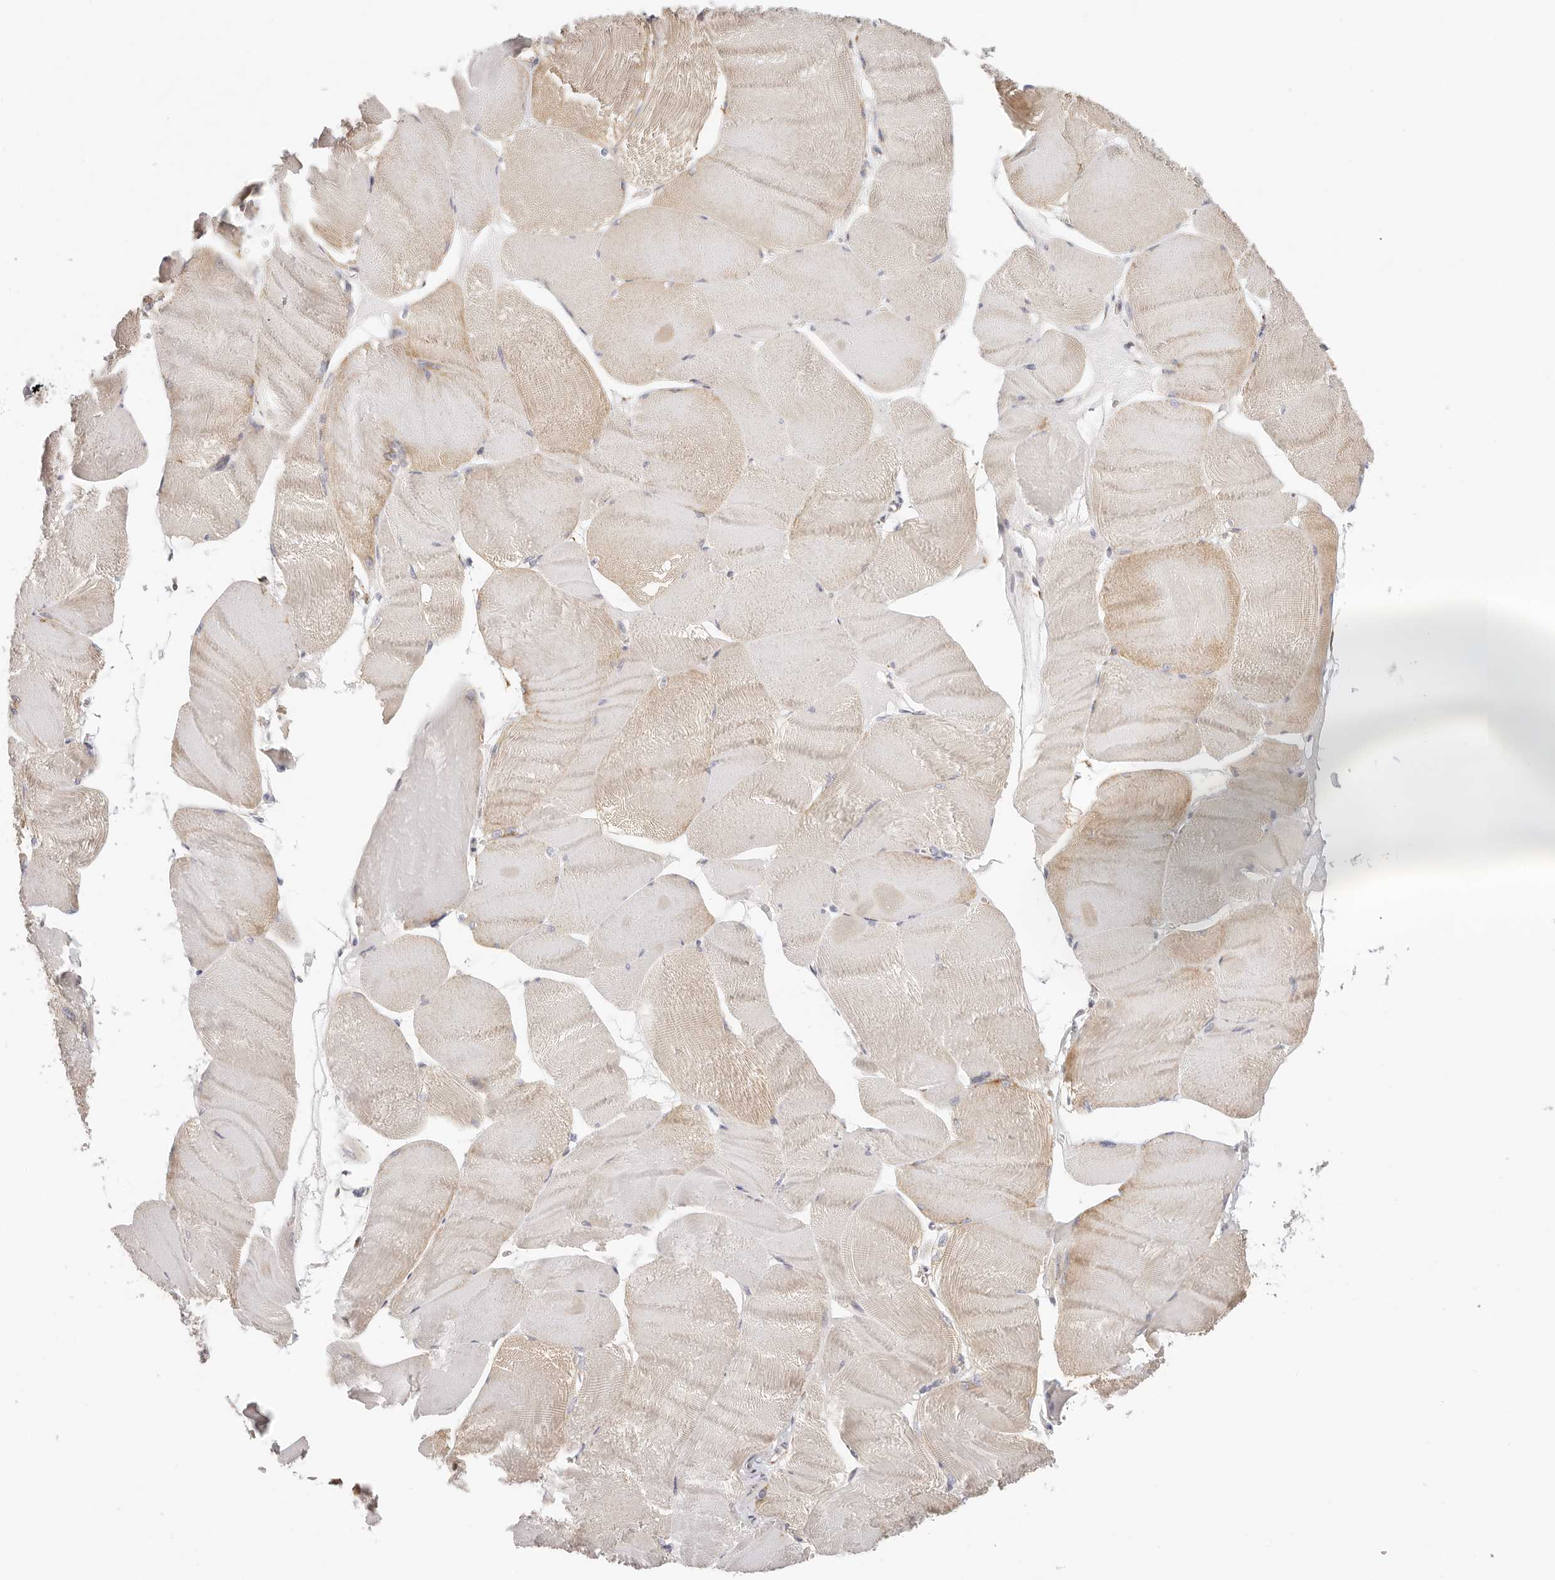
{"staining": {"intensity": "weak", "quantity": "25%-75%", "location": "cytoplasmic/membranous"}, "tissue": "skeletal muscle", "cell_type": "Myocytes", "image_type": "normal", "snomed": [{"axis": "morphology", "description": "Normal tissue, NOS"}, {"axis": "morphology", "description": "Basal cell carcinoma"}, {"axis": "topography", "description": "Skeletal muscle"}], "caption": "Immunohistochemical staining of benign human skeletal muscle displays weak cytoplasmic/membranous protein expression in approximately 25%-75% of myocytes.", "gene": "AFDN", "patient": {"sex": "female", "age": 64}}